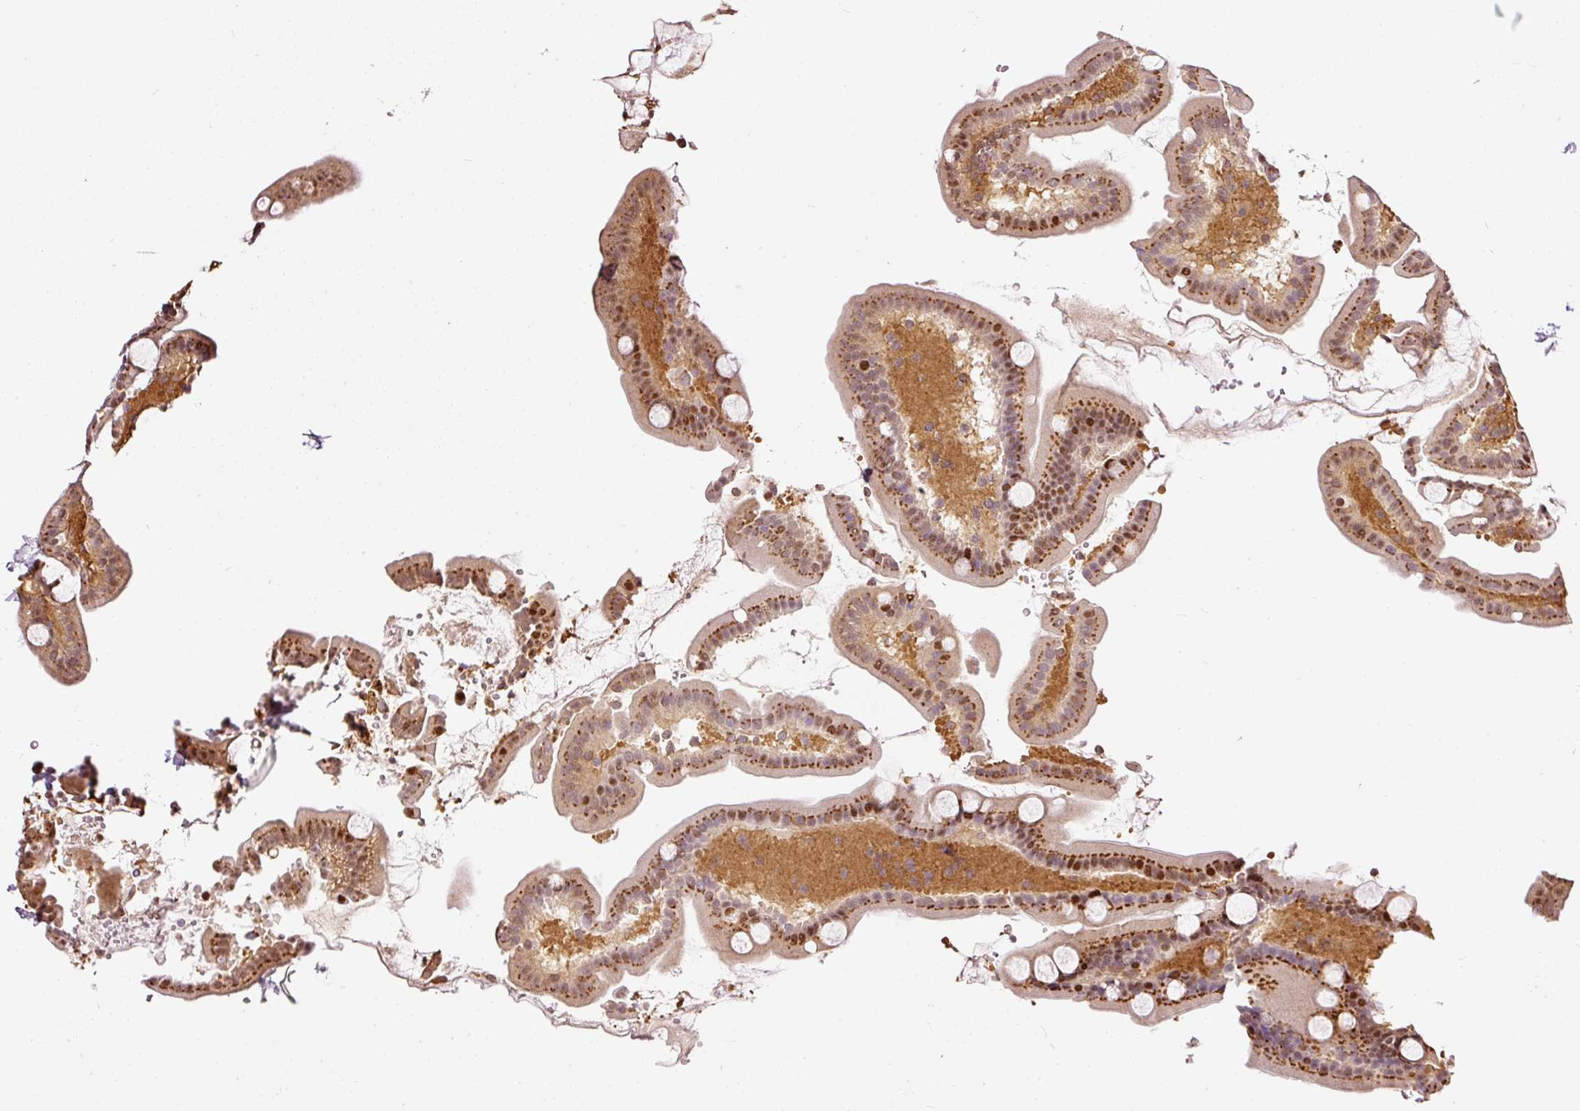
{"staining": {"intensity": "strong", "quantity": "25%-75%", "location": "cytoplasmic/membranous,nuclear"}, "tissue": "duodenum", "cell_type": "Glandular cells", "image_type": "normal", "snomed": [{"axis": "morphology", "description": "Normal tissue, NOS"}, {"axis": "topography", "description": "Duodenum"}], "caption": "Immunohistochemical staining of unremarkable human duodenum exhibits high levels of strong cytoplasmic/membranous,nuclear expression in about 25%-75% of glandular cells.", "gene": "ZNF778", "patient": {"sex": "male", "age": 55}}